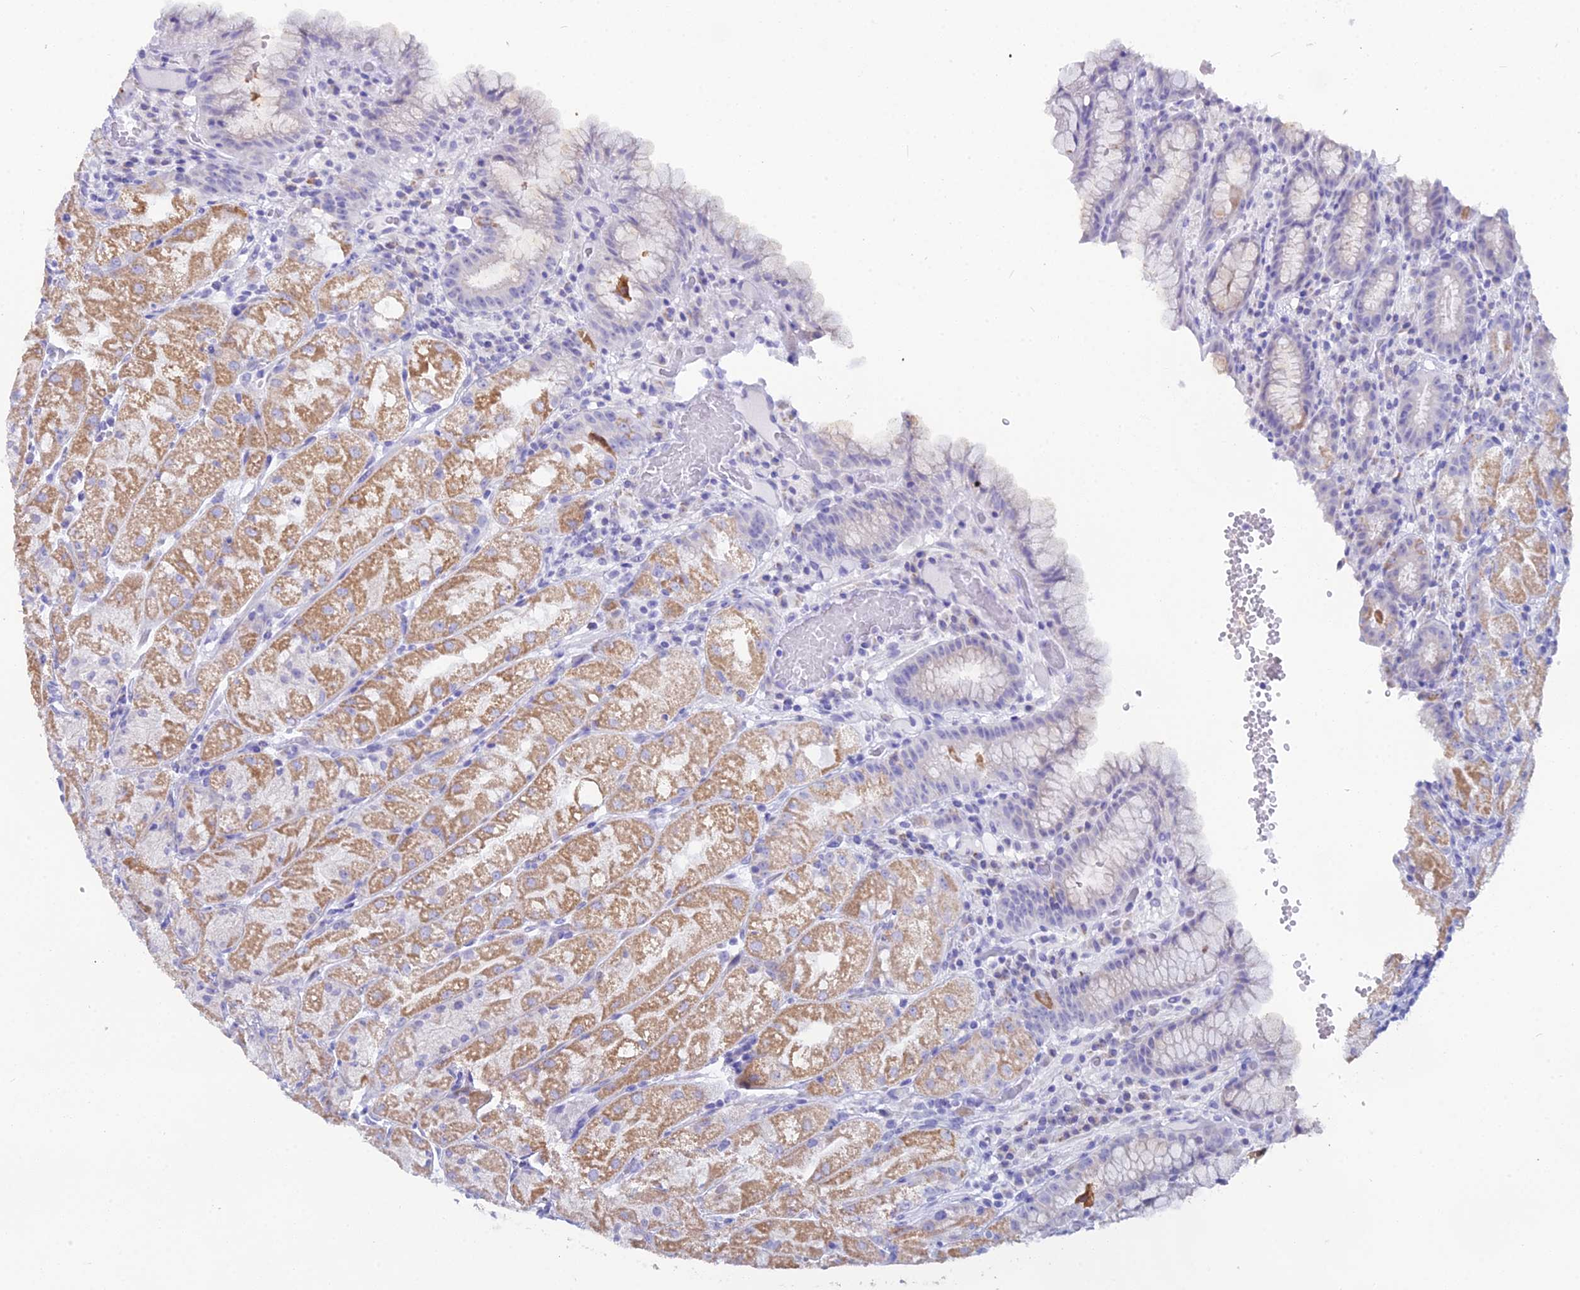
{"staining": {"intensity": "moderate", "quantity": "25%-75%", "location": "cytoplasmic/membranous"}, "tissue": "stomach", "cell_type": "Glandular cells", "image_type": "normal", "snomed": [{"axis": "morphology", "description": "Normal tissue, NOS"}, {"axis": "topography", "description": "Stomach, upper"}], "caption": "Glandular cells exhibit medium levels of moderate cytoplasmic/membranous positivity in approximately 25%-75% of cells in normal stomach.", "gene": "CGB1", "patient": {"sex": "male", "age": 52}}